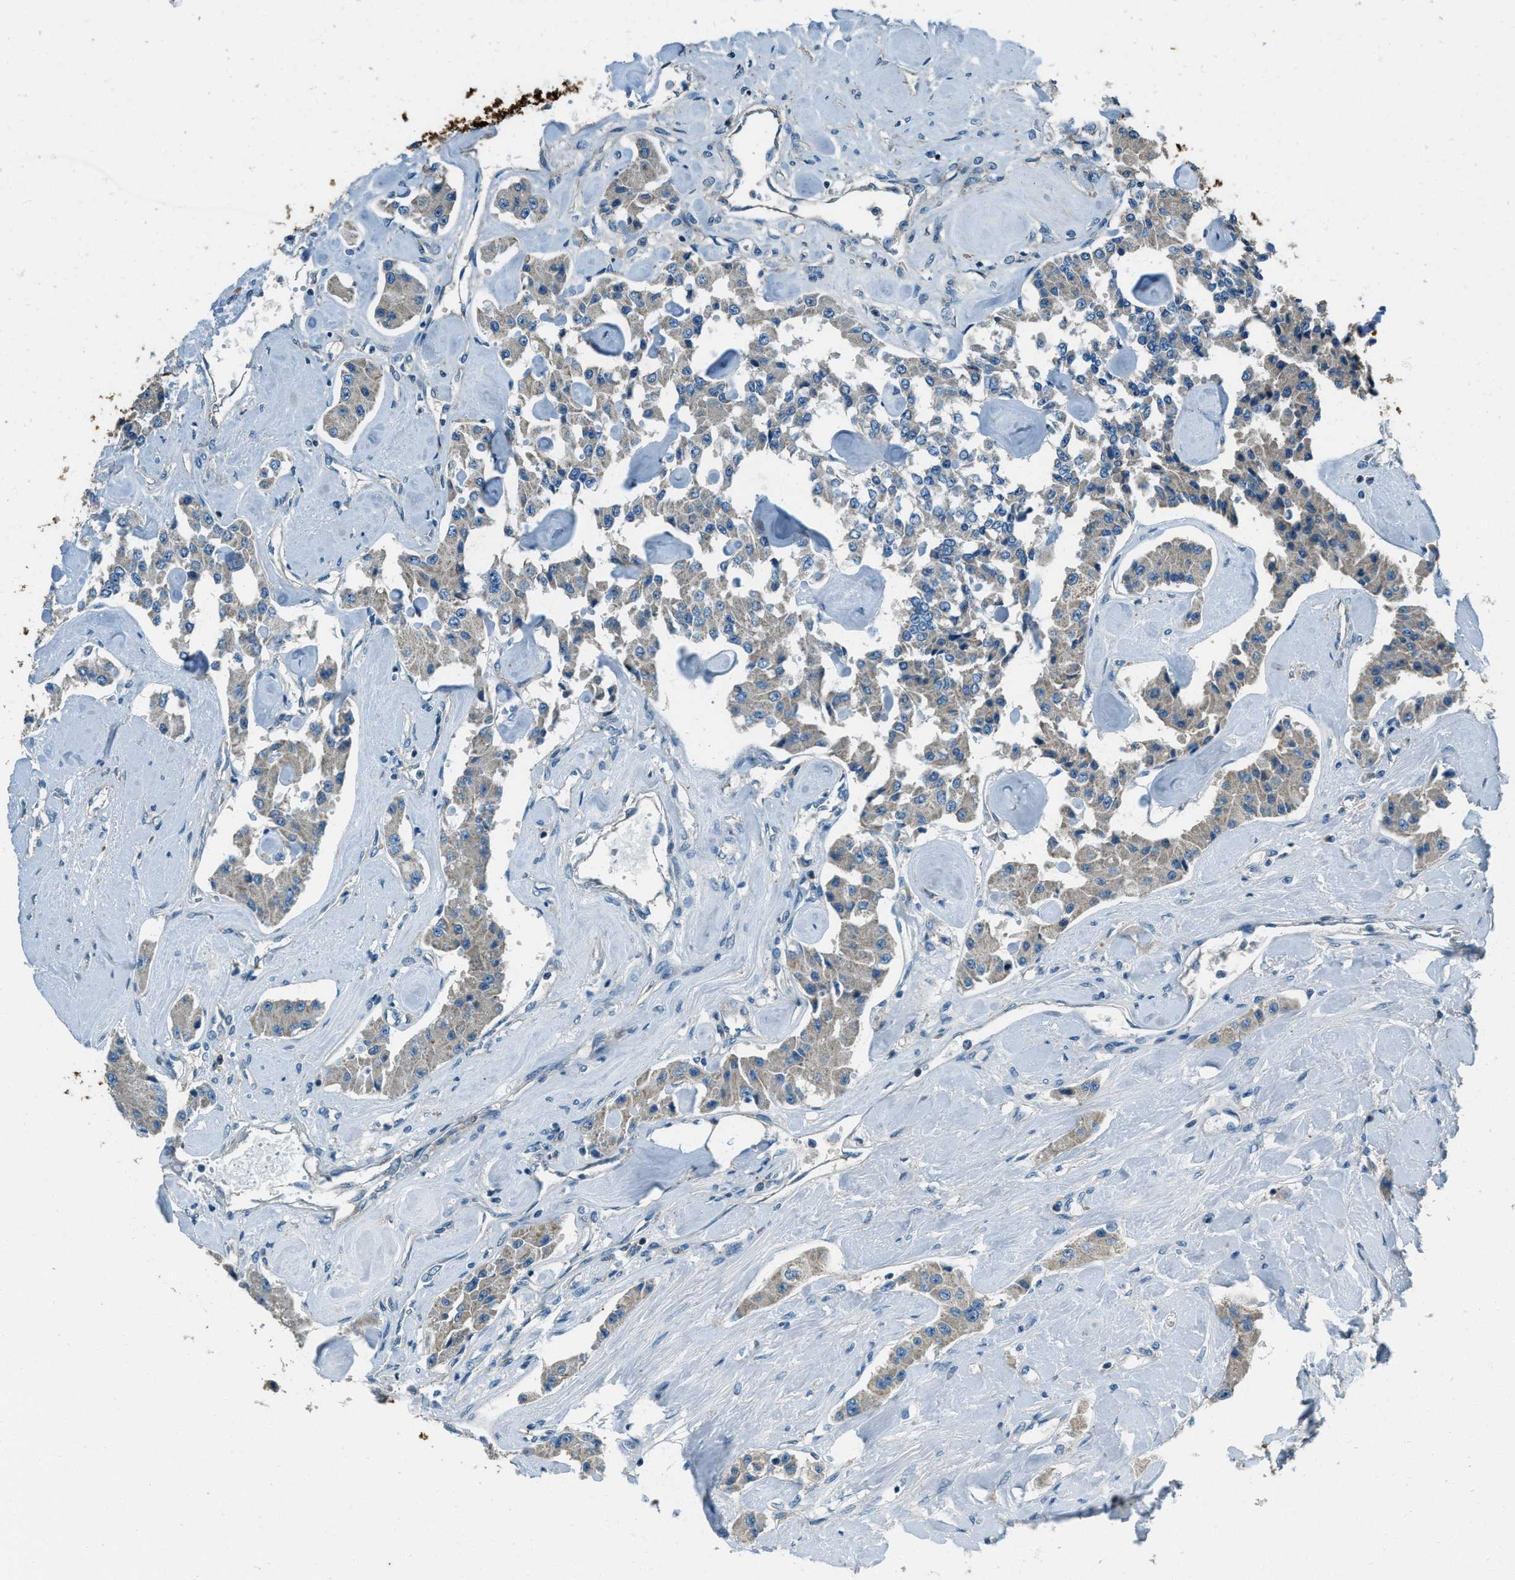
{"staining": {"intensity": "negative", "quantity": "none", "location": "none"}, "tissue": "carcinoid", "cell_type": "Tumor cells", "image_type": "cancer", "snomed": [{"axis": "morphology", "description": "Carcinoid, malignant, NOS"}, {"axis": "topography", "description": "Pancreas"}], "caption": "Tumor cells are negative for protein expression in human carcinoid (malignant). (DAB IHC, high magnification).", "gene": "SVIL", "patient": {"sex": "male", "age": 41}}